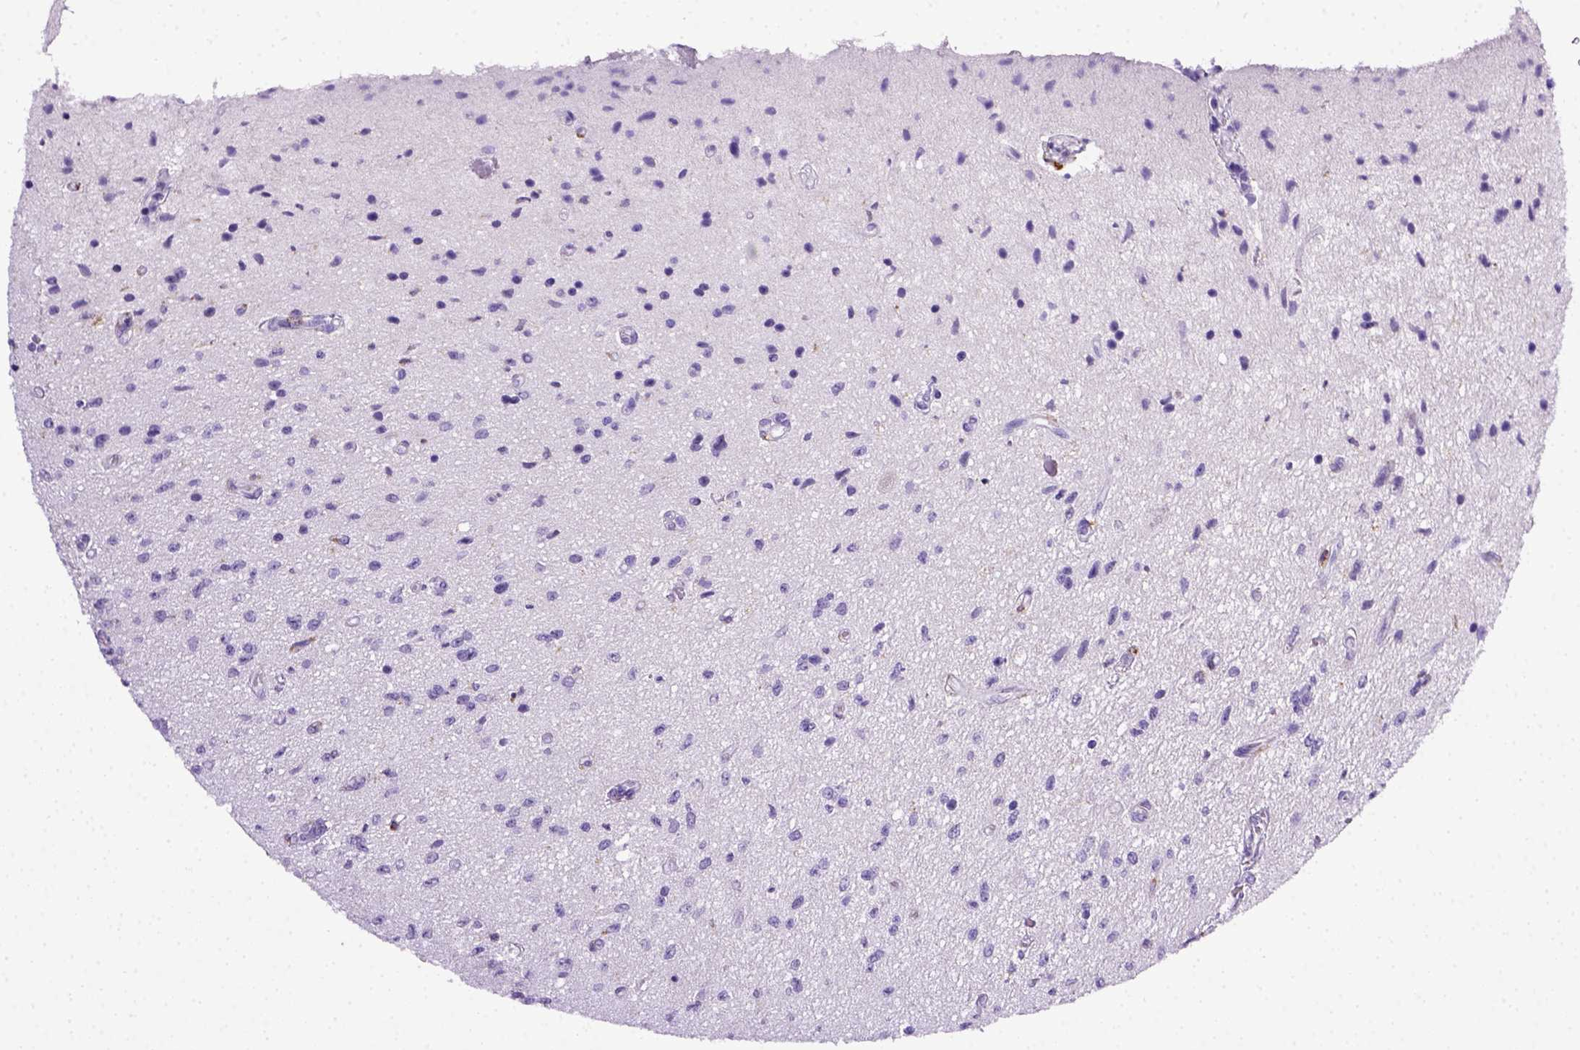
{"staining": {"intensity": "negative", "quantity": "none", "location": "none"}, "tissue": "glioma", "cell_type": "Tumor cells", "image_type": "cancer", "snomed": [{"axis": "morphology", "description": "Glioma, malignant, Low grade"}, {"axis": "topography", "description": "Cerebellum"}], "caption": "This photomicrograph is of glioma stained with immunohistochemistry (IHC) to label a protein in brown with the nuclei are counter-stained blue. There is no positivity in tumor cells.", "gene": "CD68", "patient": {"sex": "female", "age": 14}}